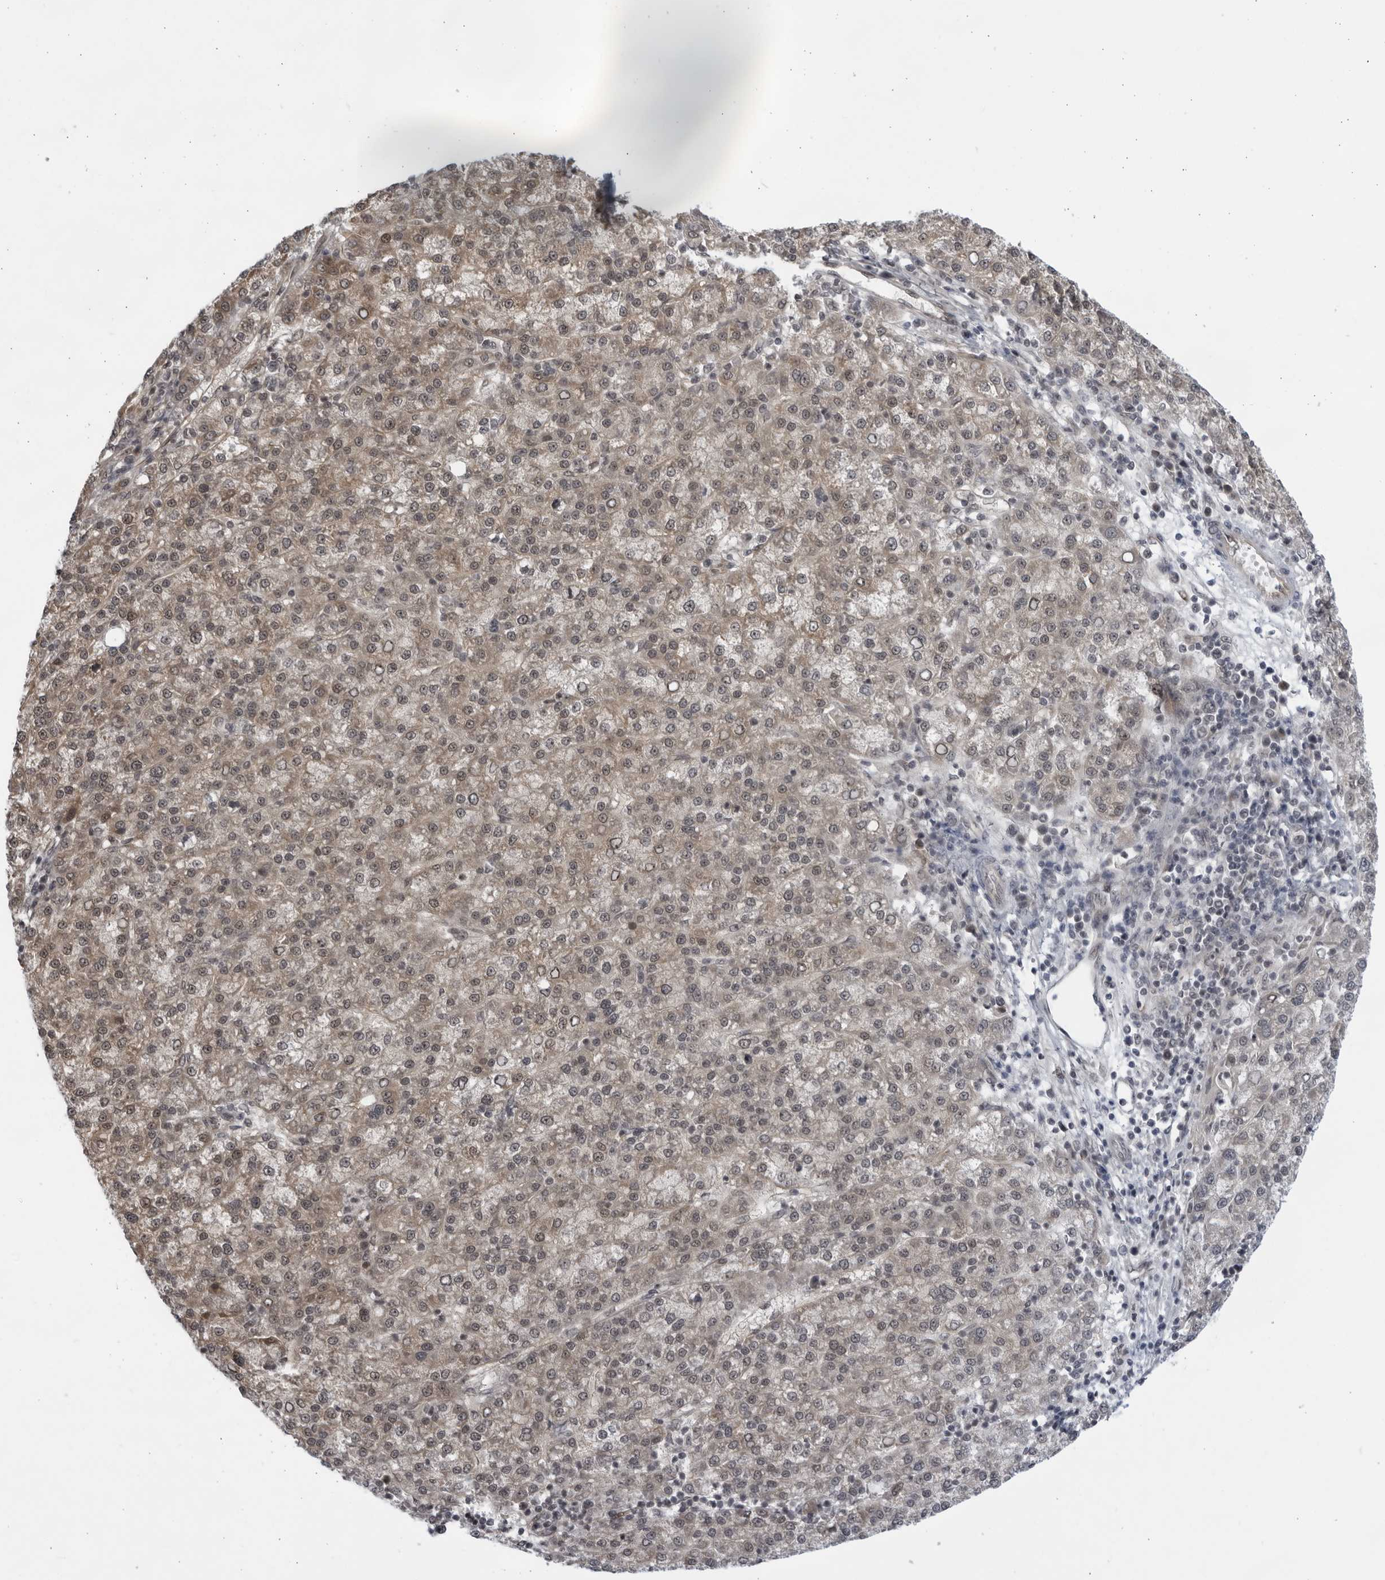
{"staining": {"intensity": "weak", "quantity": ">75%", "location": "cytoplasmic/membranous,nuclear"}, "tissue": "liver cancer", "cell_type": "Tumor cells", "image_type": "cancer", "snomed": [{"axis": "morphology", "description": "Carcinoma, Hepatocellular, NOS"}, {"axis": "topography", "description": "Liver"}], "caption": "The photomicrograph demonstrates immunohistochemical staining of hepatocellular carcinoma (liver). There is weak cytoplasmic/membranous and nuclear expression is identified in approximately >75% of tumor cells.", "gene": "ITGB3BP", "patient": {"sex": "female", "age": 58}}